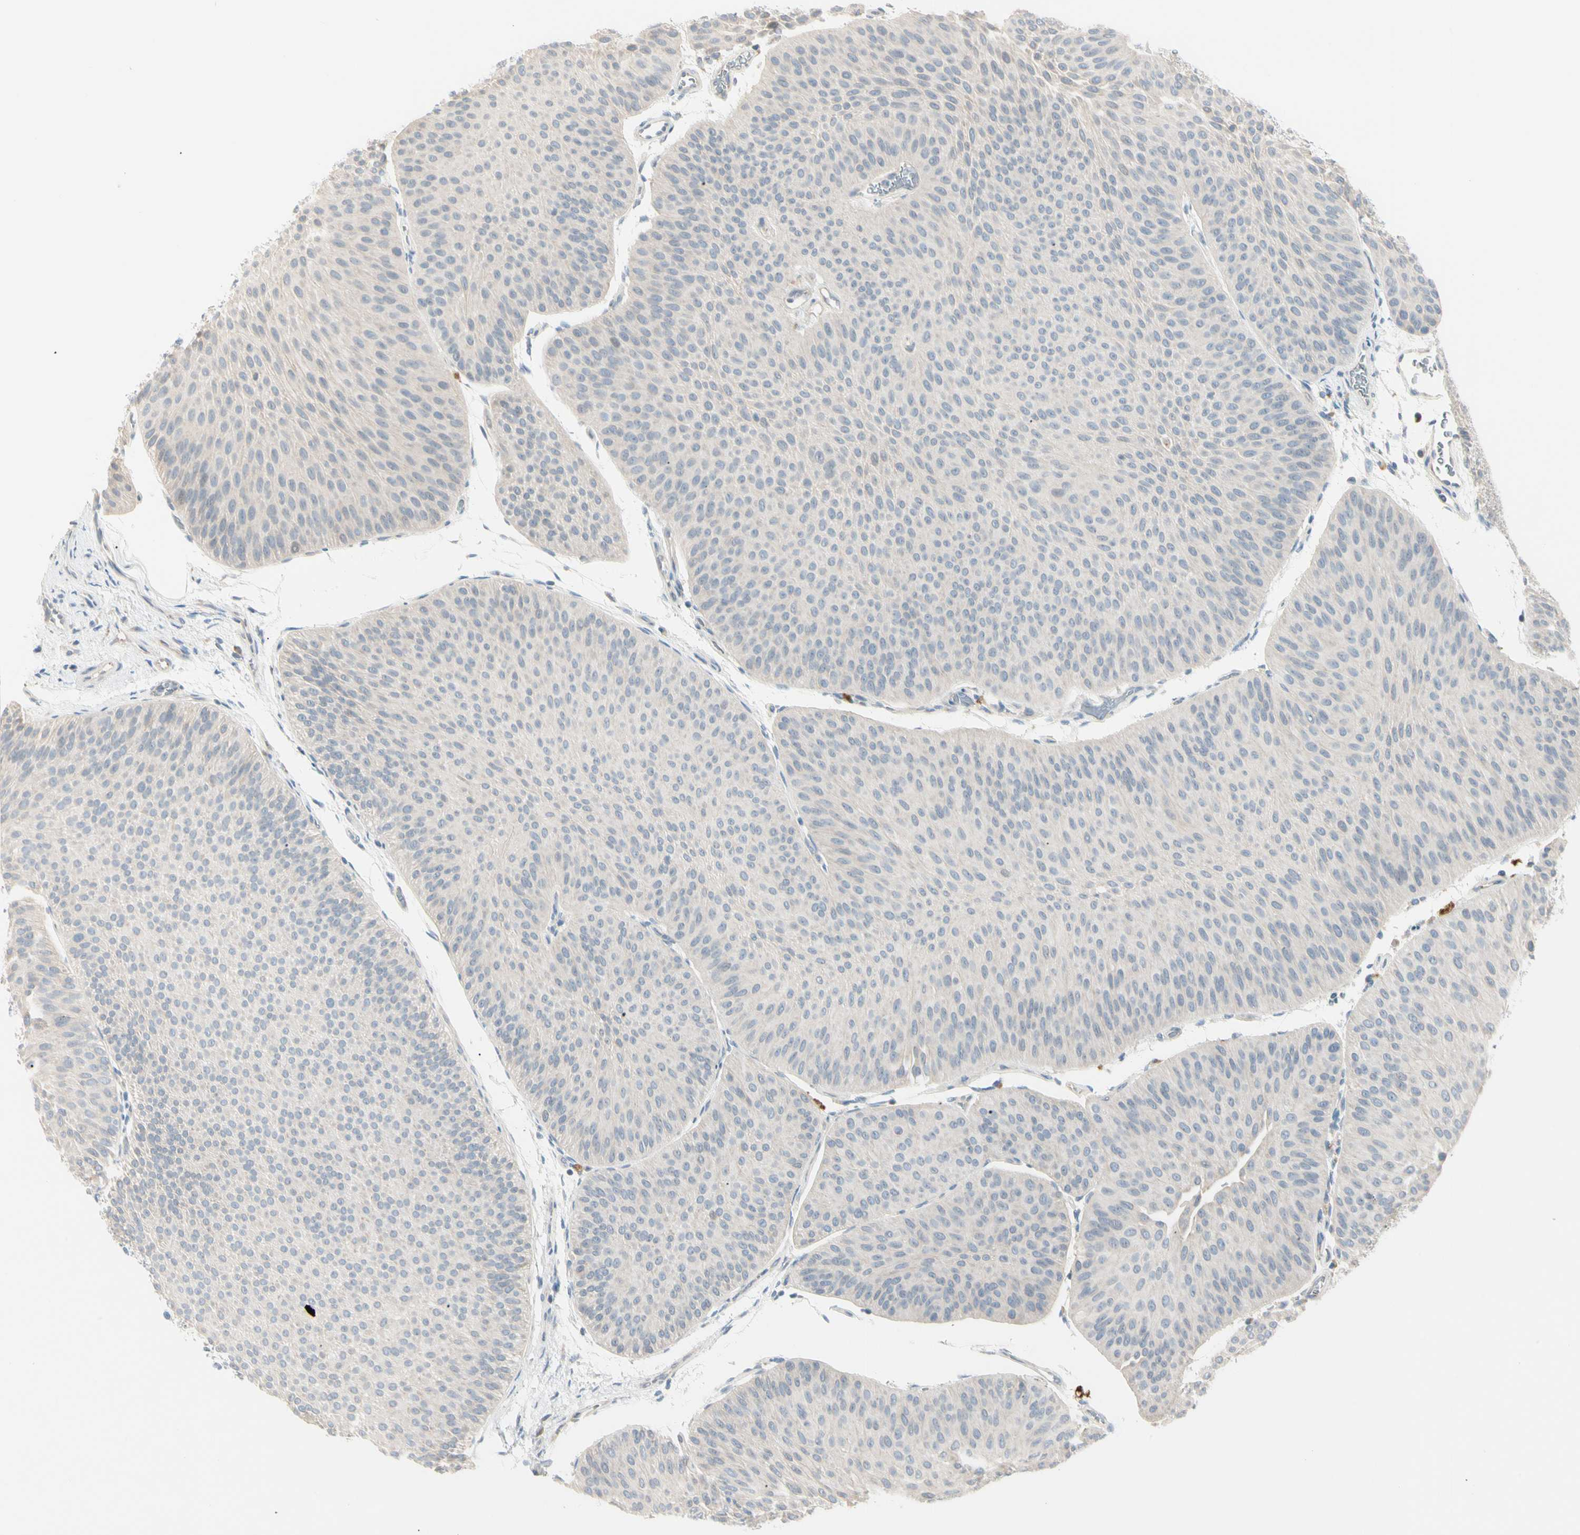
{"staining": {"intensity": "negative", "quantity": "none", "location": "none"}, "tissue": "urothelial cancer", "cell_type": "Tumor cells", "image_type": "cancer", "snomed": [{"axis": "morphology", "description": "Urothelial carcinoma, Low grade"}, {"axis": "topography", "description": "Urinary bladder"}], "caption": "Tumor cells are negative for protein expression in human urothelial carcinoma (low-grade).", "gene": "ALDH18A1", "patient": {"sex": "female", "age": 60}}